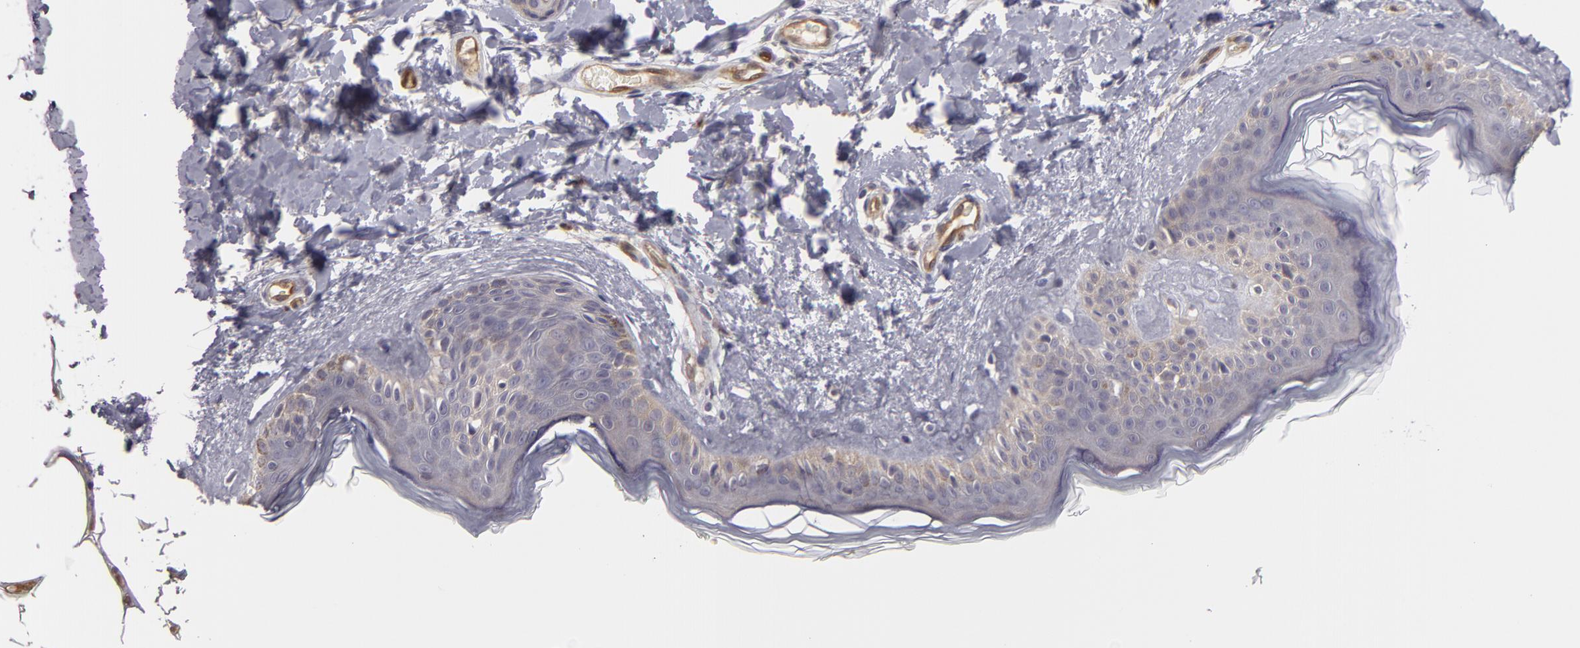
{"staining": {"intensity": "weak", "quantity": ">75%", "location": "cytoplasmic/membranous"}, "tissue": "skin", "cell_type": "Fibroblasts", "image_type": "normal", "snomed": [{"axis": "morphology", "description": "Normal tissue, NOS"}, {"axis": "topography", "description": "Skin"}], "caption": "Skin stained for a protein shows weak cytoplasmic/membranous positivity in fibroblasts. (DAB (3,3'-diaminobenzidine) IHC, brown staining for protein, blue staining for nuclei).", "gene": "ZNF229", "patient": {"sex": "female", "age": 56}}